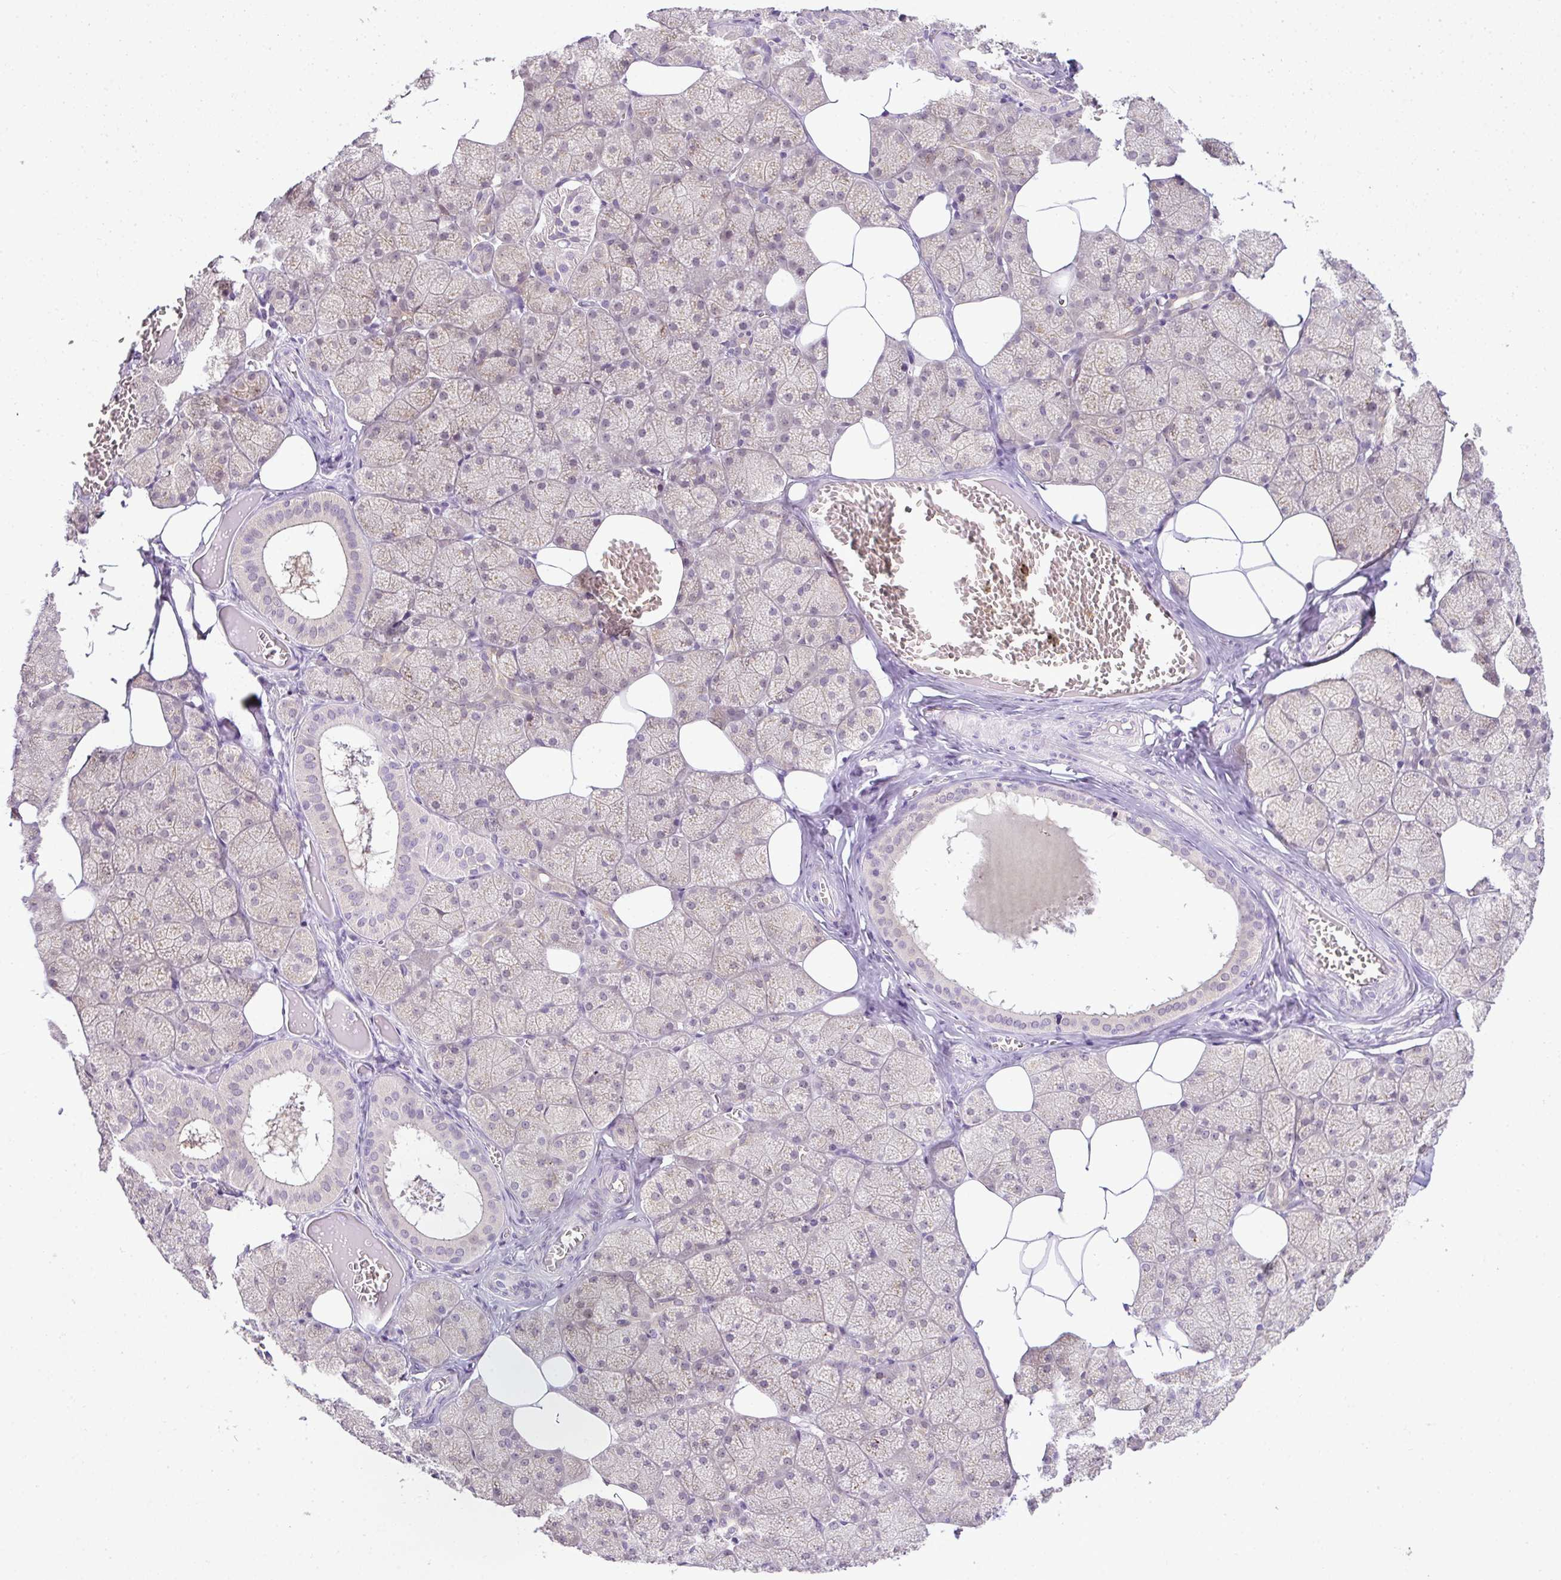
{"staining": {"intensity": "moderate", "quantity": "25%-75%", "location": "cytoplasmic/membranous,nuclear"}, "tissue": "salivary gland", "cell_type": "Glandular cells", "image_type": "normal", "snomed": [{"axis": "morphology", "description": "Normal tissue, NOS"}, {"axis": "topography", "description": "Salivary gland"}, {"axis": "topography", "description": "Peripheral nerve tissue"}], "caption": "Protein analysis of benign salivary gland exhibits moderate cytoplasmic/membranous,nuclear positivity in about 25%-75% of glandular cells. (DAB IHC with brightfield microscopy, high magnification).", "gene": "CMPK1", "patient": {"sex": "male", "age": 38}}